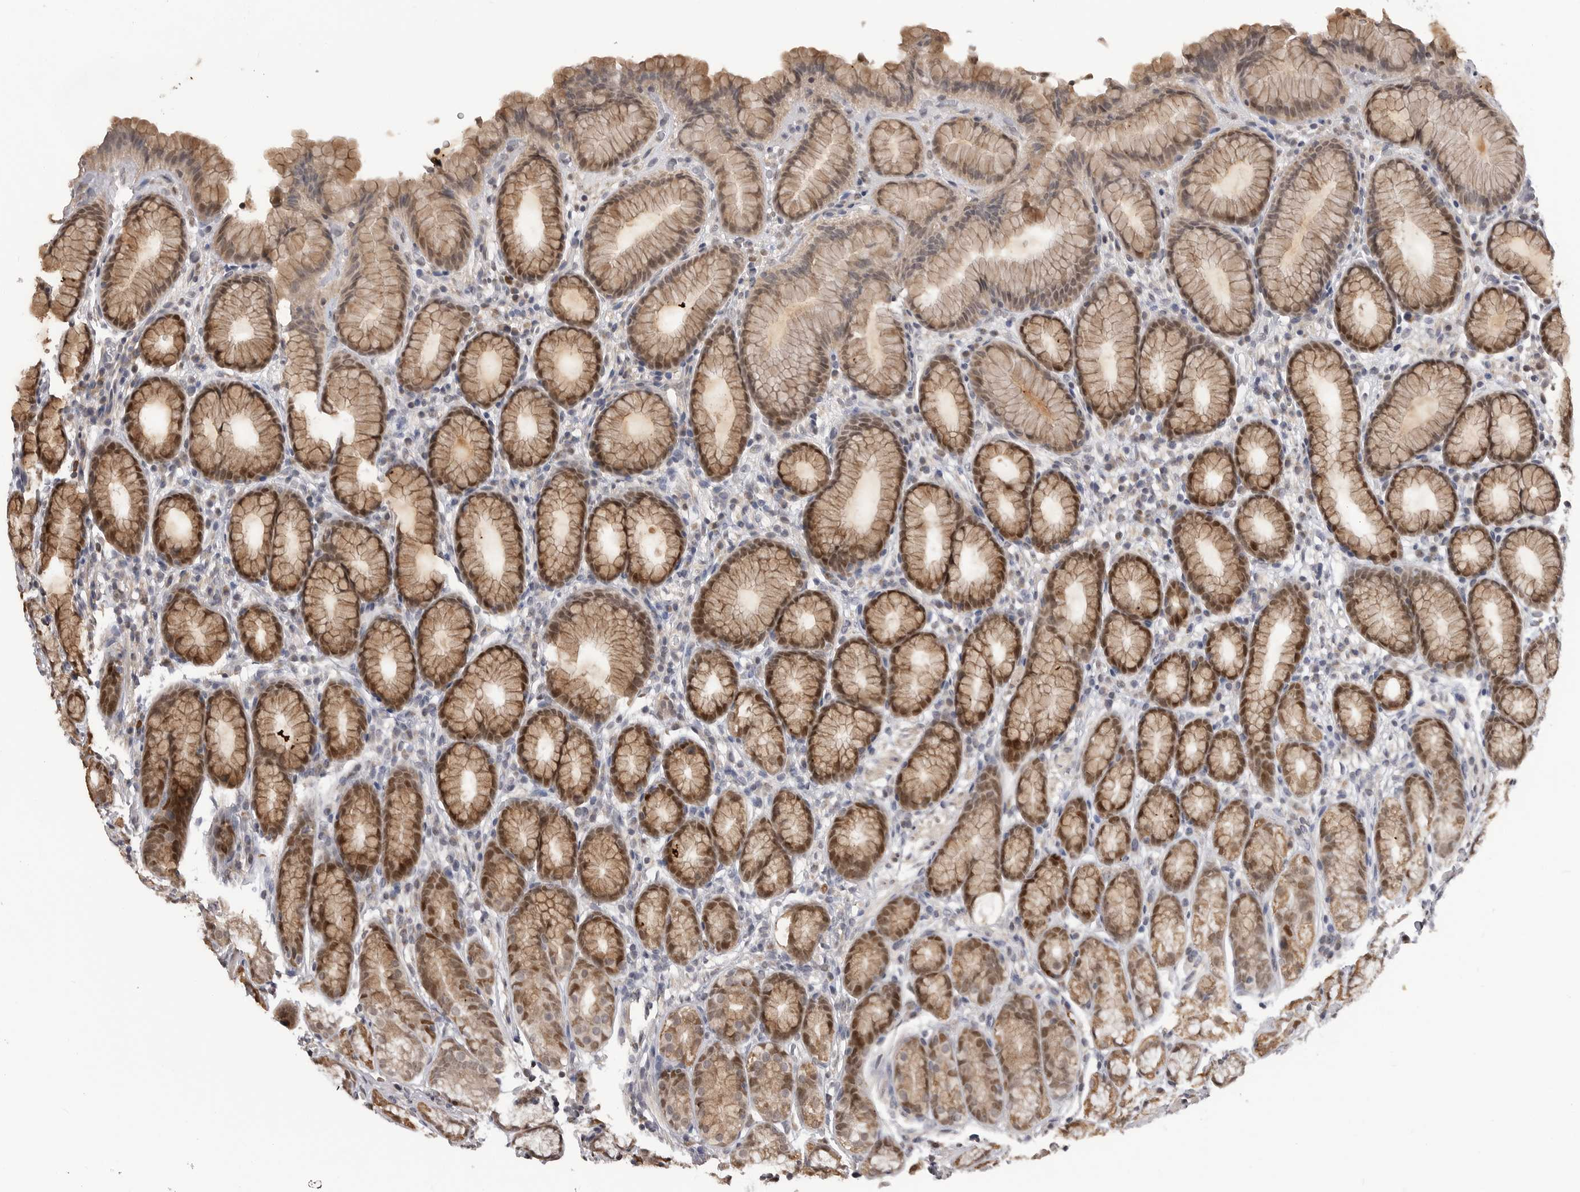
{"staining": {"intensity": "moderate", "quantity": "25%-75%", "location": "cytoplasmic/membranous,nuclear"}, "tissue": "stomach", "cell_type": "Glandular cells", "image_type": "normal", "snomed": [{"axis": "morphology", "description": "Normal tissue, NOS"}, {"axis": "topography", "description": "Stomach"}], "caption": "Immunohistochemistry image of unremarkable human stomach stained for a protein (brown), which reveals medium levels of moderate cytoplasmic/membranous,nuclear staining in about 25%-75% of glandular cells.", "gene": "SMARCC1", "patient": {"sex": "male", "age": 42}}